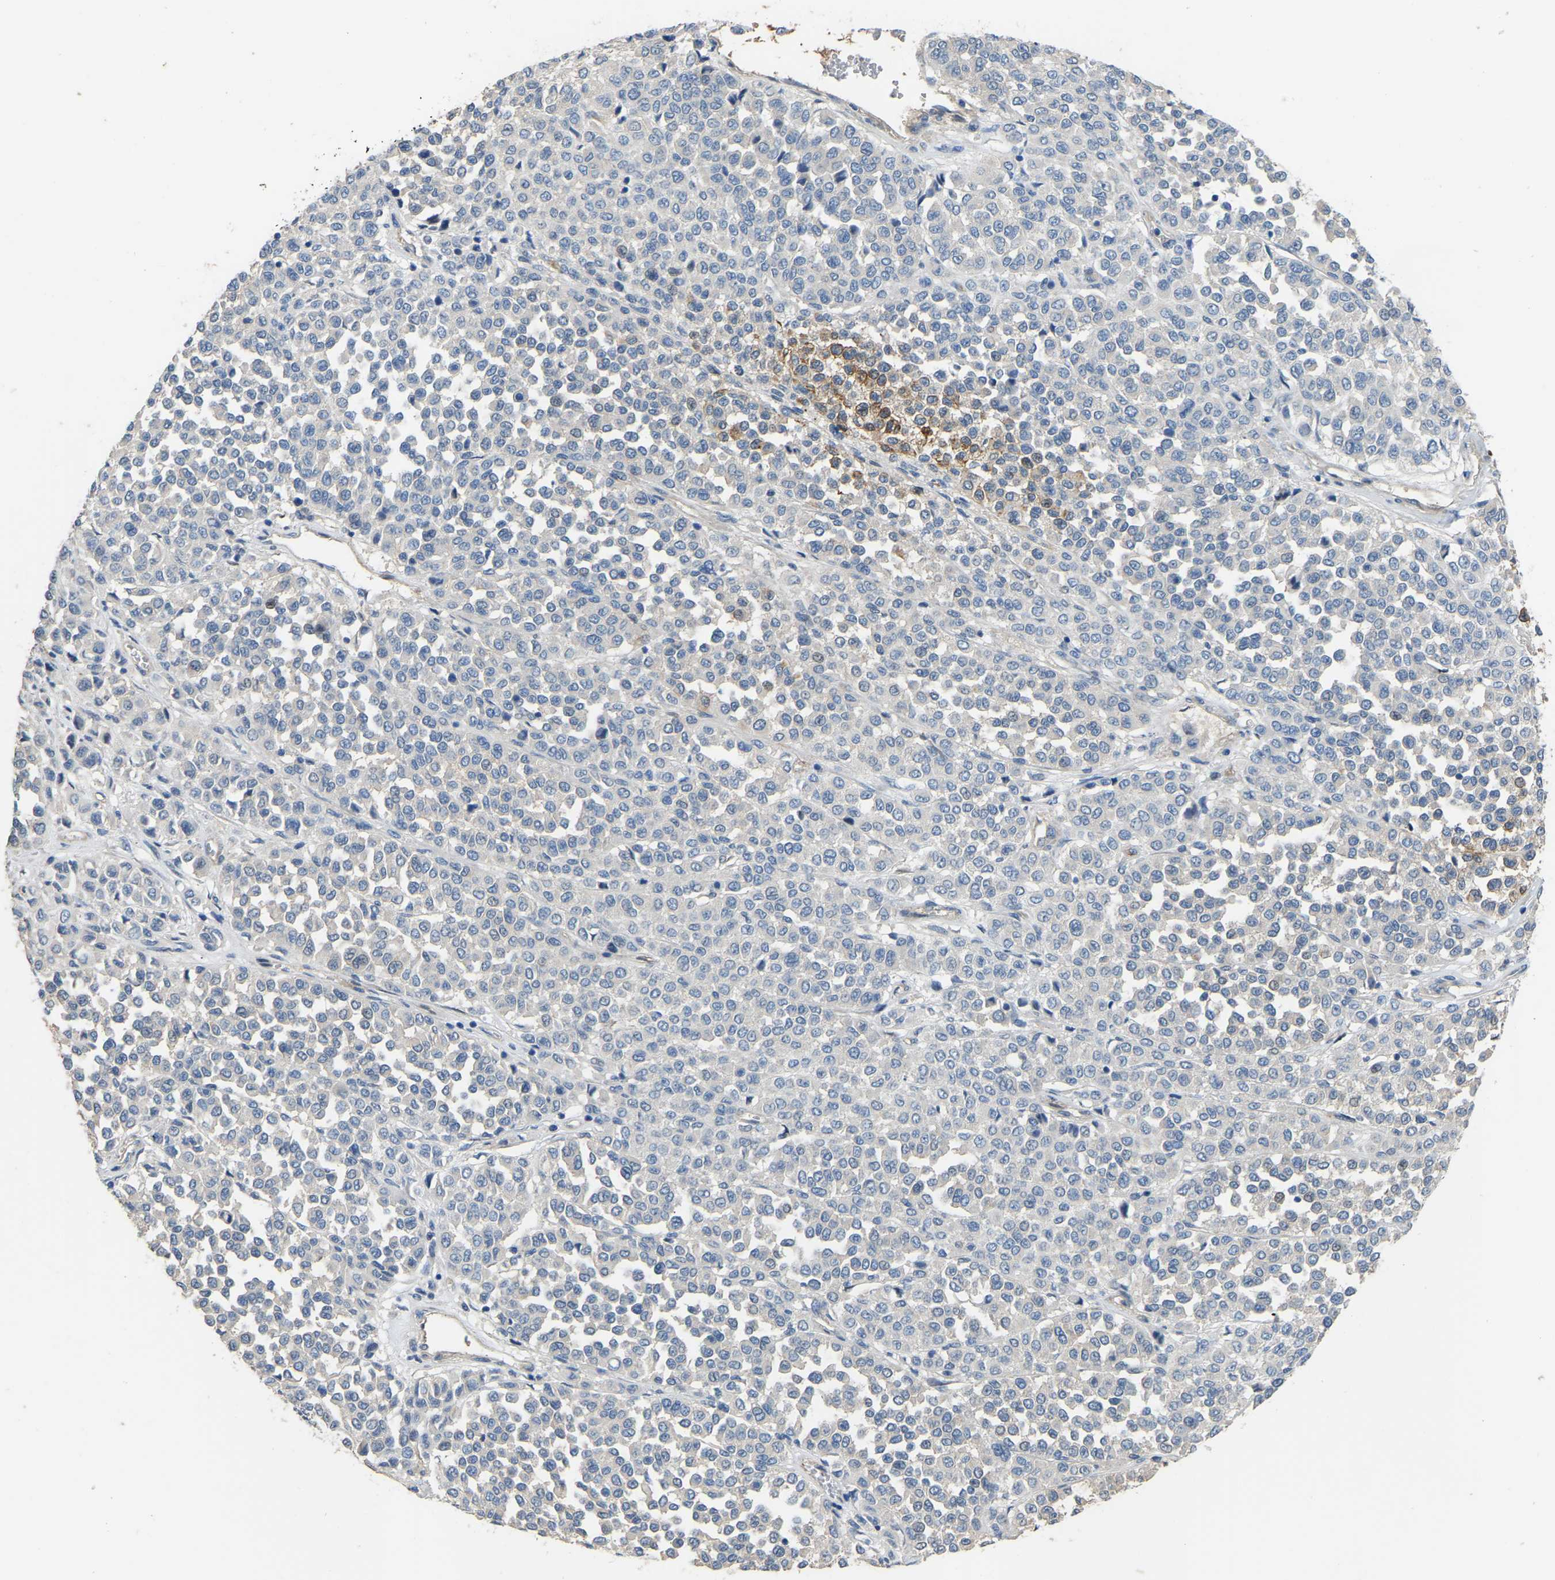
{"staining": {"intensity": "negative", "quantity": "none", "location": "none"}, "tissue": "melanoma", "cell_type": "Tumor cells", "image_type": "cancer", "snomed": [{"axis": "morphology", "description": "Malignant melanoma, Metastatic site"}, {"axis": "topography", "description": "Pancreas"}], "caption": "Melanoma stained for a protein using immunohistochemistry displays no expression tumor cells.", "gene": "HIGD2B", "patient": {"sex": "female", "age": 30}}